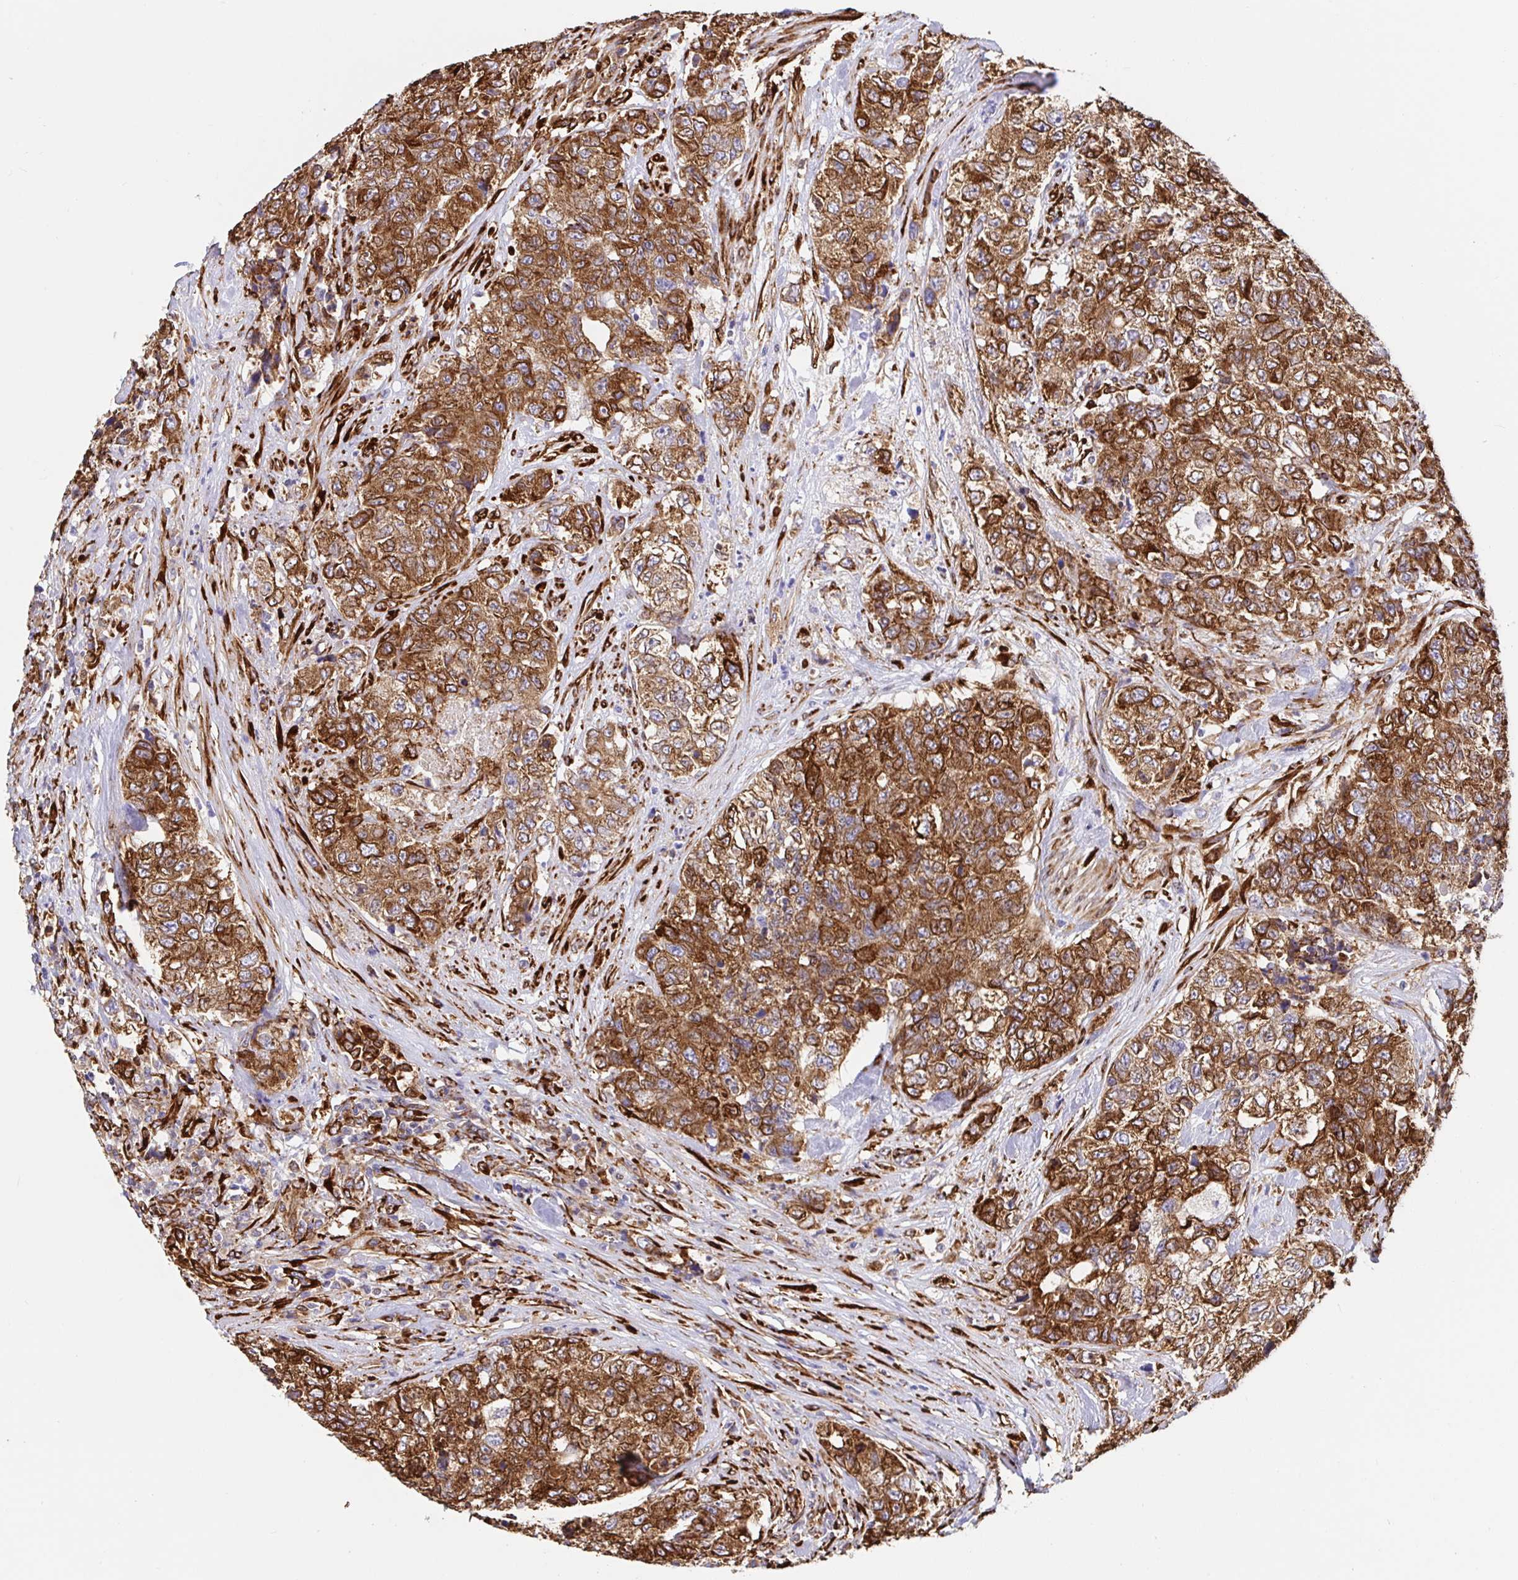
{"staining": {"intensity": "strong", "quantity": ">75%", "location": "cytoplasmic/membranous"}, "tissue": "urothelial cancer", "cell_type": "Tumor cells", "image_type": "cancer", "snomed": [{"axis": "morphology", "description": "Urothelial carcinoma, High grade"}, {"axis": "topography", "description": "Urinary bladder"}], "caption": "This is an image of IHC staining of urothelial cancer, which shows strong expression in the cytoplasmic/membranous of tumor cells.", "gene": "MAOA", "patient": {"sex": "female", "age": 78}}